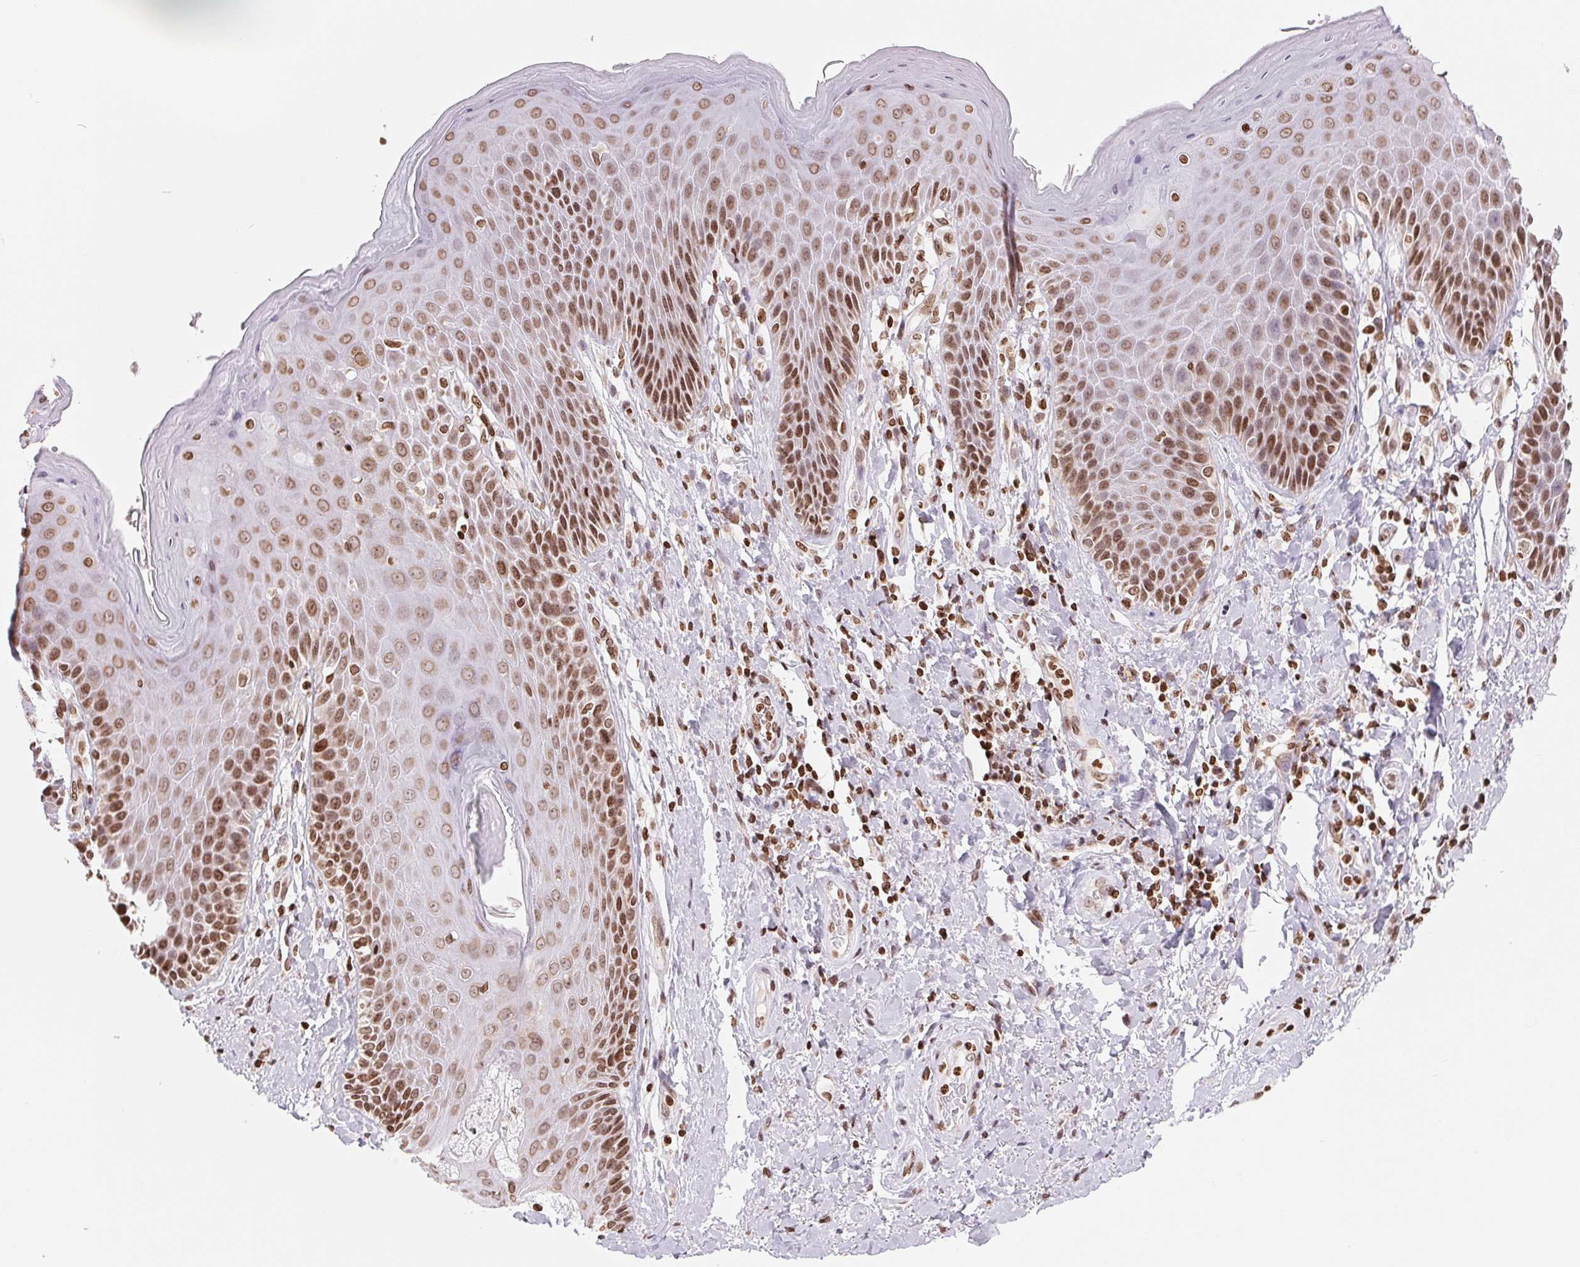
{"staining": {"intensity": "moderate", "quantity": ">75%", "location": "nuclear"}, "tissue": "skin", "cell_type": "Epidermal cells", "image_type": "normal", "snomed": [{"axis": "morphology", "description": "Normal tissue, NOS"}, {"axis": "topography", "description": "Anal"}, {"axis": "topography", "description": "Peripheral nerve tissue"}], "caption": "Immunohistochemistry (DAB) staining of normal skin reveals moderate nuclear protein positivity in approximately >75% of epidermal cells.", "gene": "SMIM12", "patient": {"sex": "male", "age": 51}}